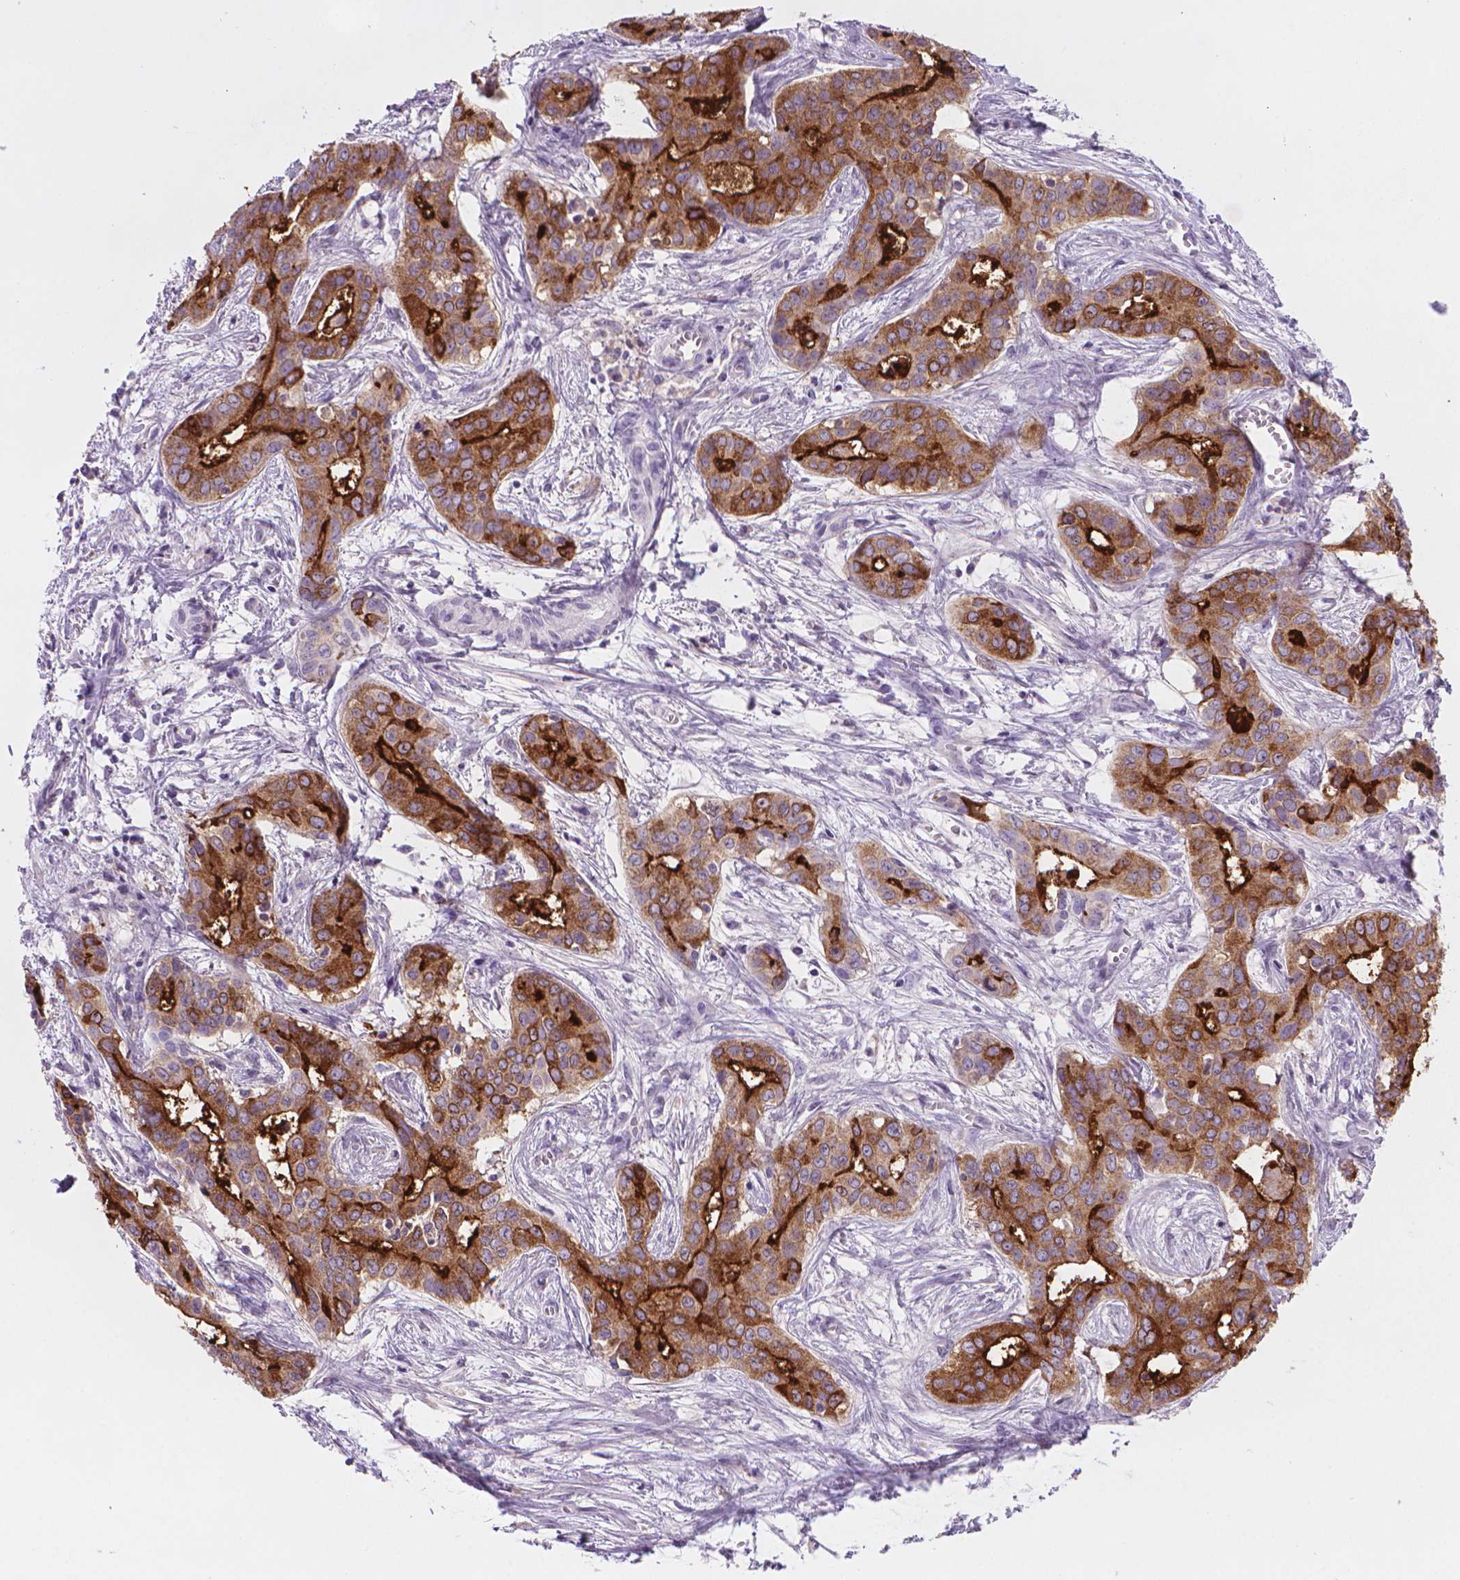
{"staining": {"intensity": "strong", "quantity": ">75%", "location": "cytoplasmic/membranous"}, "tissue": "liver cancer", "cell_type": "Tumor cells", "image_type": "cancer", "snomed": [{"axis": "morphology", "description": "Cholangiocarcinoma"}, {"axis": "topography", "description": "Liver"}], "caption": "Strong cytoplasmic/membranous staining is identified in about >75% of tumor cells in liver cancer.", "gene": "MUC1", "patient": {"sex": "female", "age": 65}}